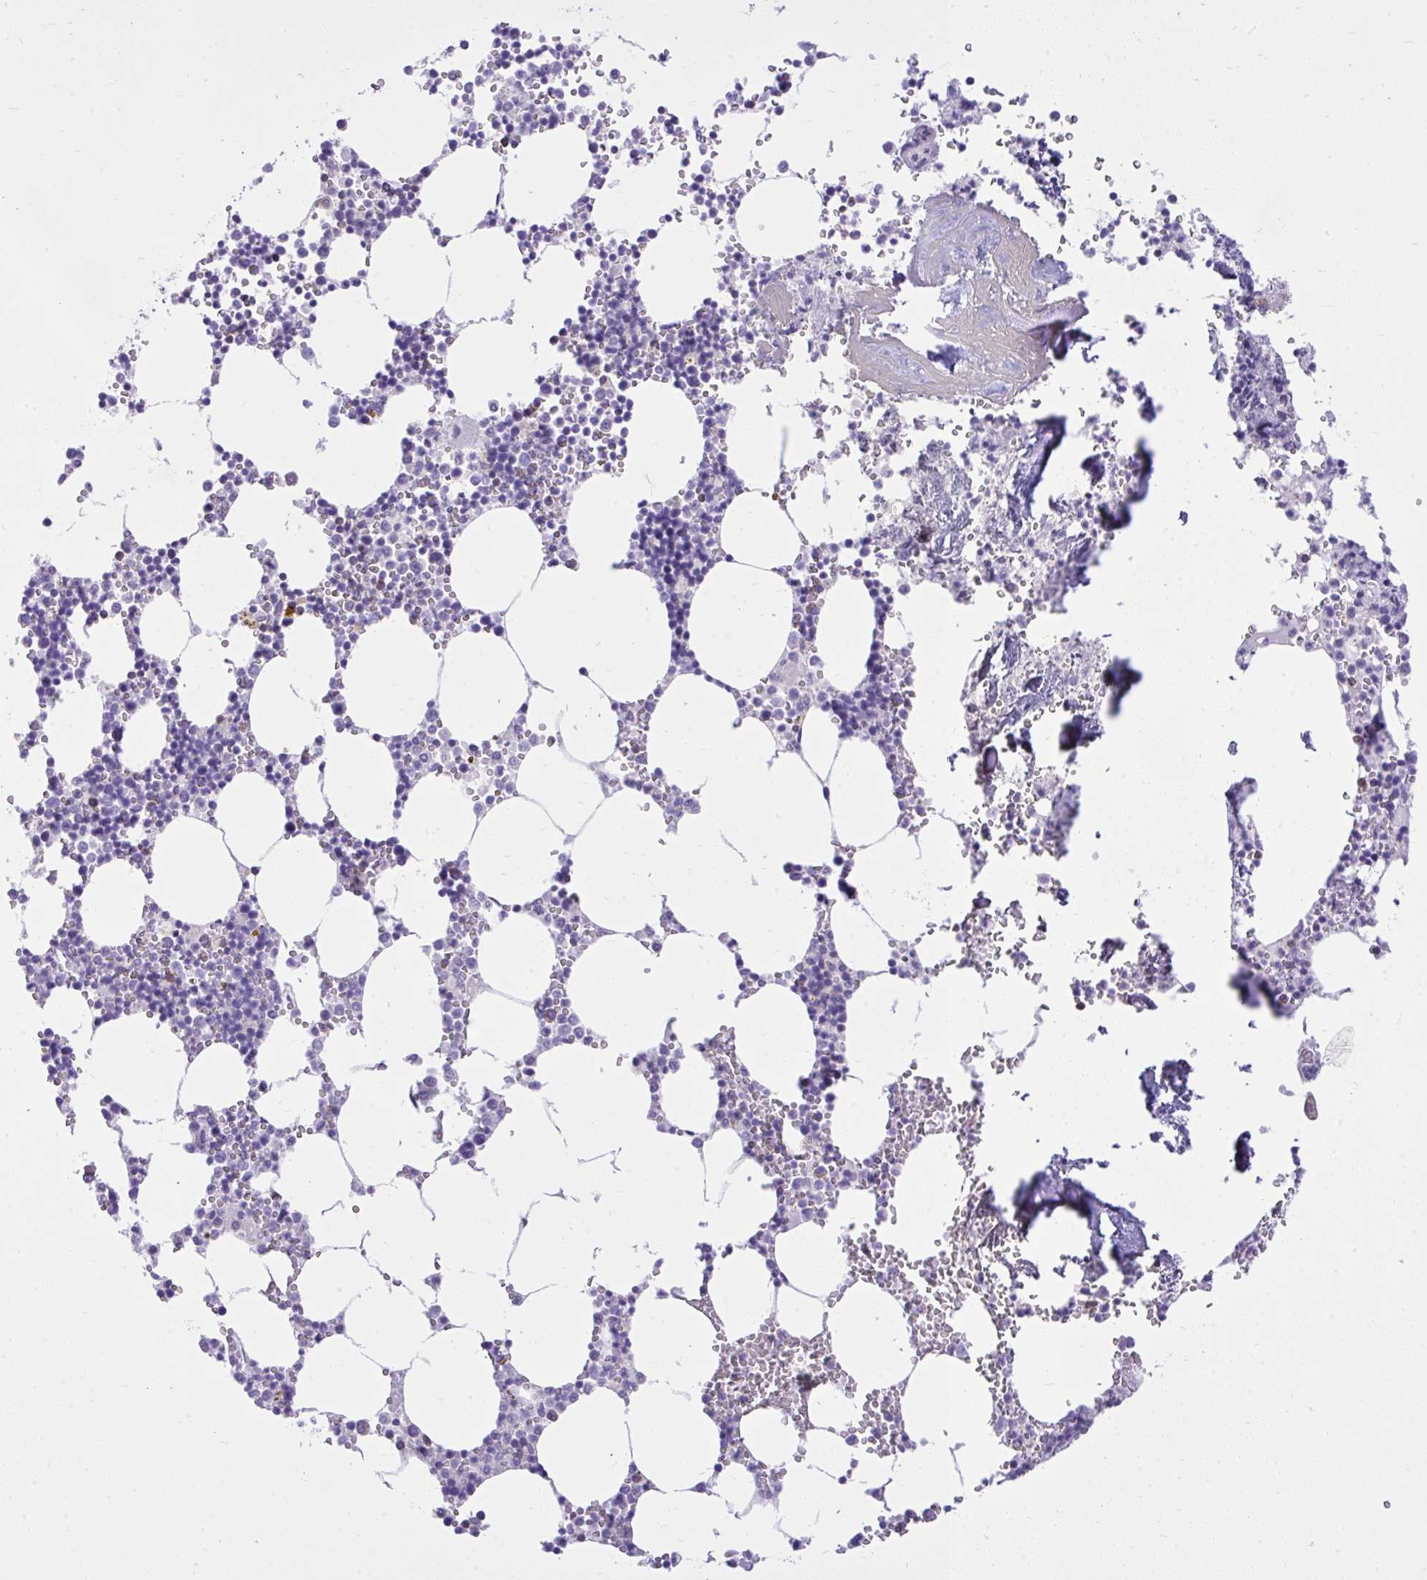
{"staining": {"intensity": "negative", "quantity": "none", "location": "none"}, "tissue": "bone marrow", "cell_type": "Hematopoietic cells", "image_type": "normal", "snomed": [{"axis": "morphology", "description": "Normal tissue, NOS"}, {"axis": "topography", "description": "Bone marrow"}], "caption": "Immunohistochemistry of benign bone marrow shows no staining in hematopoietic cells. The staining was performed using DAB to visualize the protein expression in brown, while the nuclei were stained in blue with hematoxylin (Magnification: 20x).", "gene": "GPRIN3", "patient": {"sex": "male", "age": 54}}